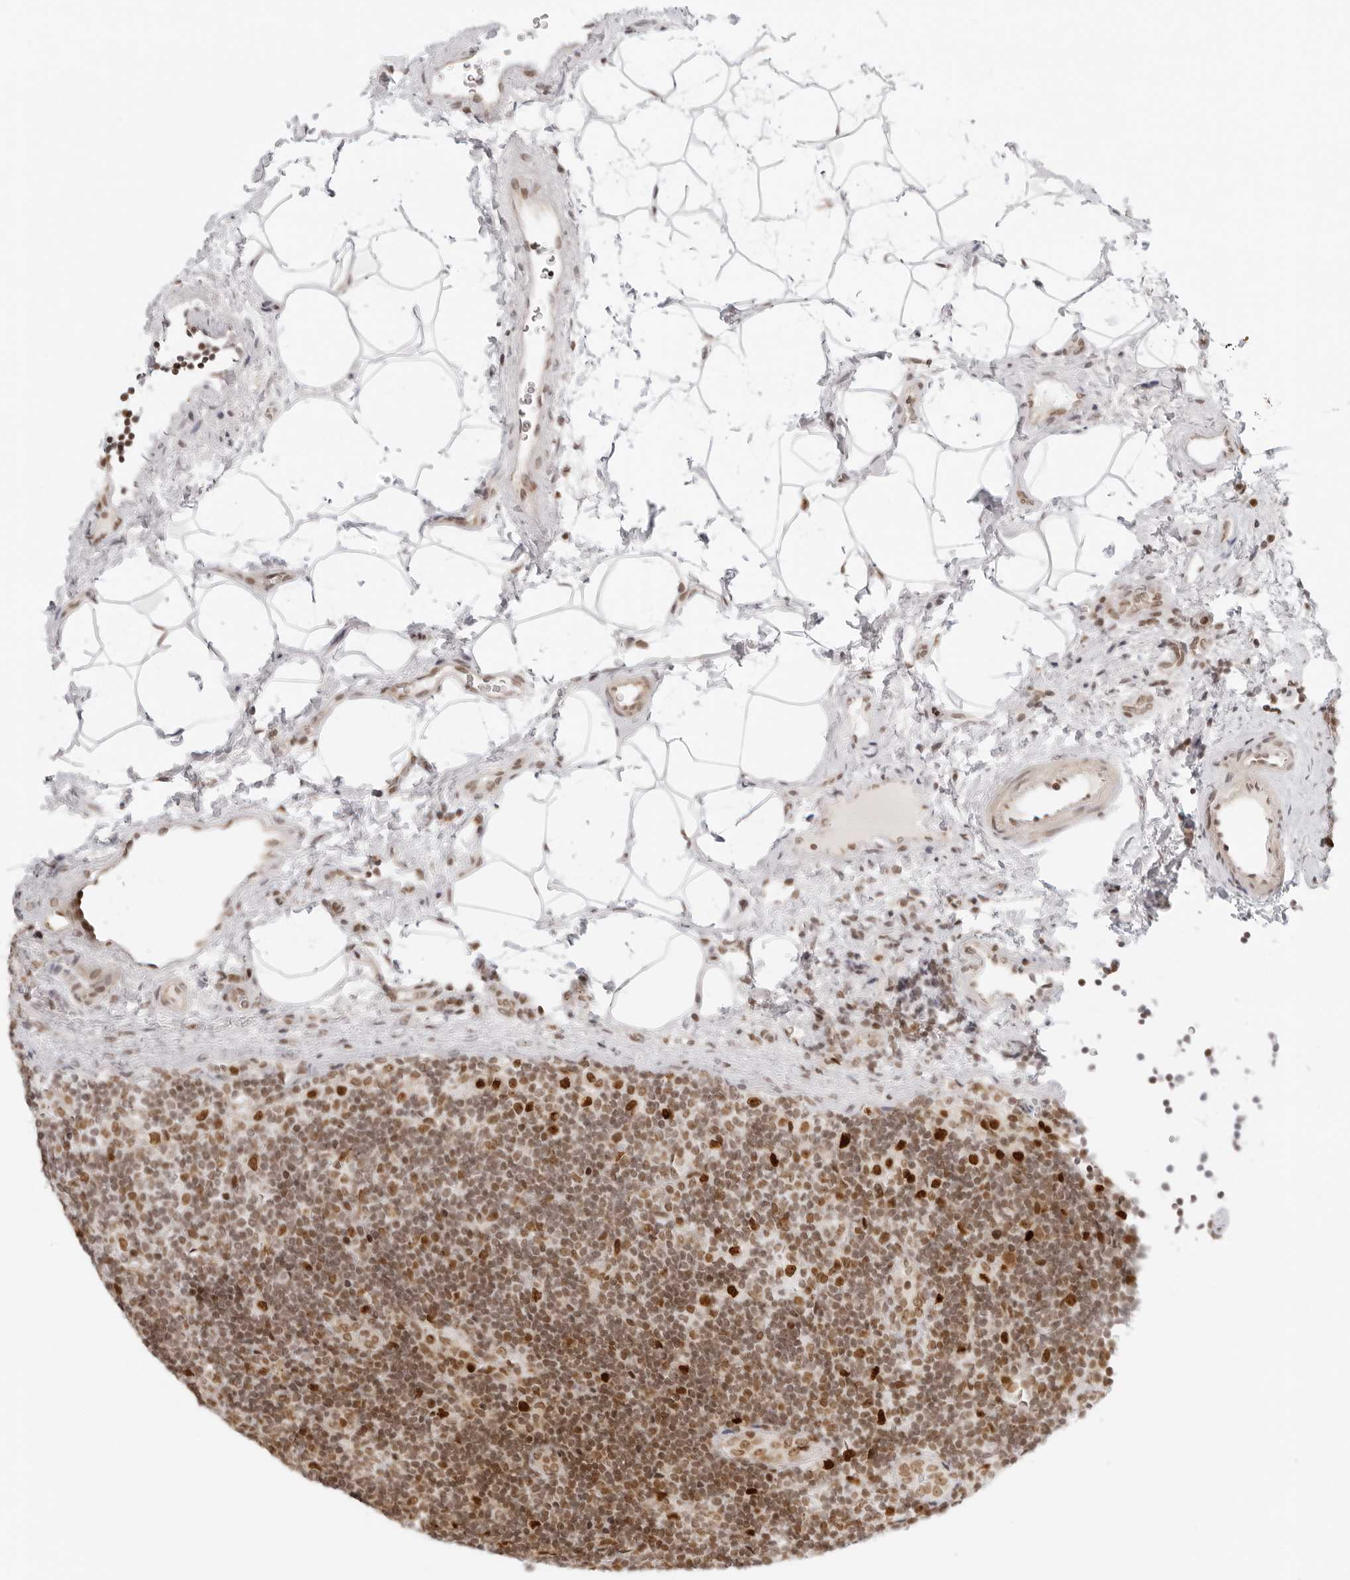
{"staining": {"intensity": "moderate", "quantity": ">75%", "location": "nuclear"}, "tissue": "lymph node", "cell_type": "Germinal center cells", "image_type": "normal", "snomed": [{"axis": "morphology", "description": "Normal tissue, NOS"}, {"axis": "topography", "description": "Lymph node"}], "caption": "Germinal center cells demonstrate medium levels of moderate nuclear positivity in about >75% of cells in benign human lymph node.", "gene": "RCC1", "patient": {"sex": "female", "age": 22}}